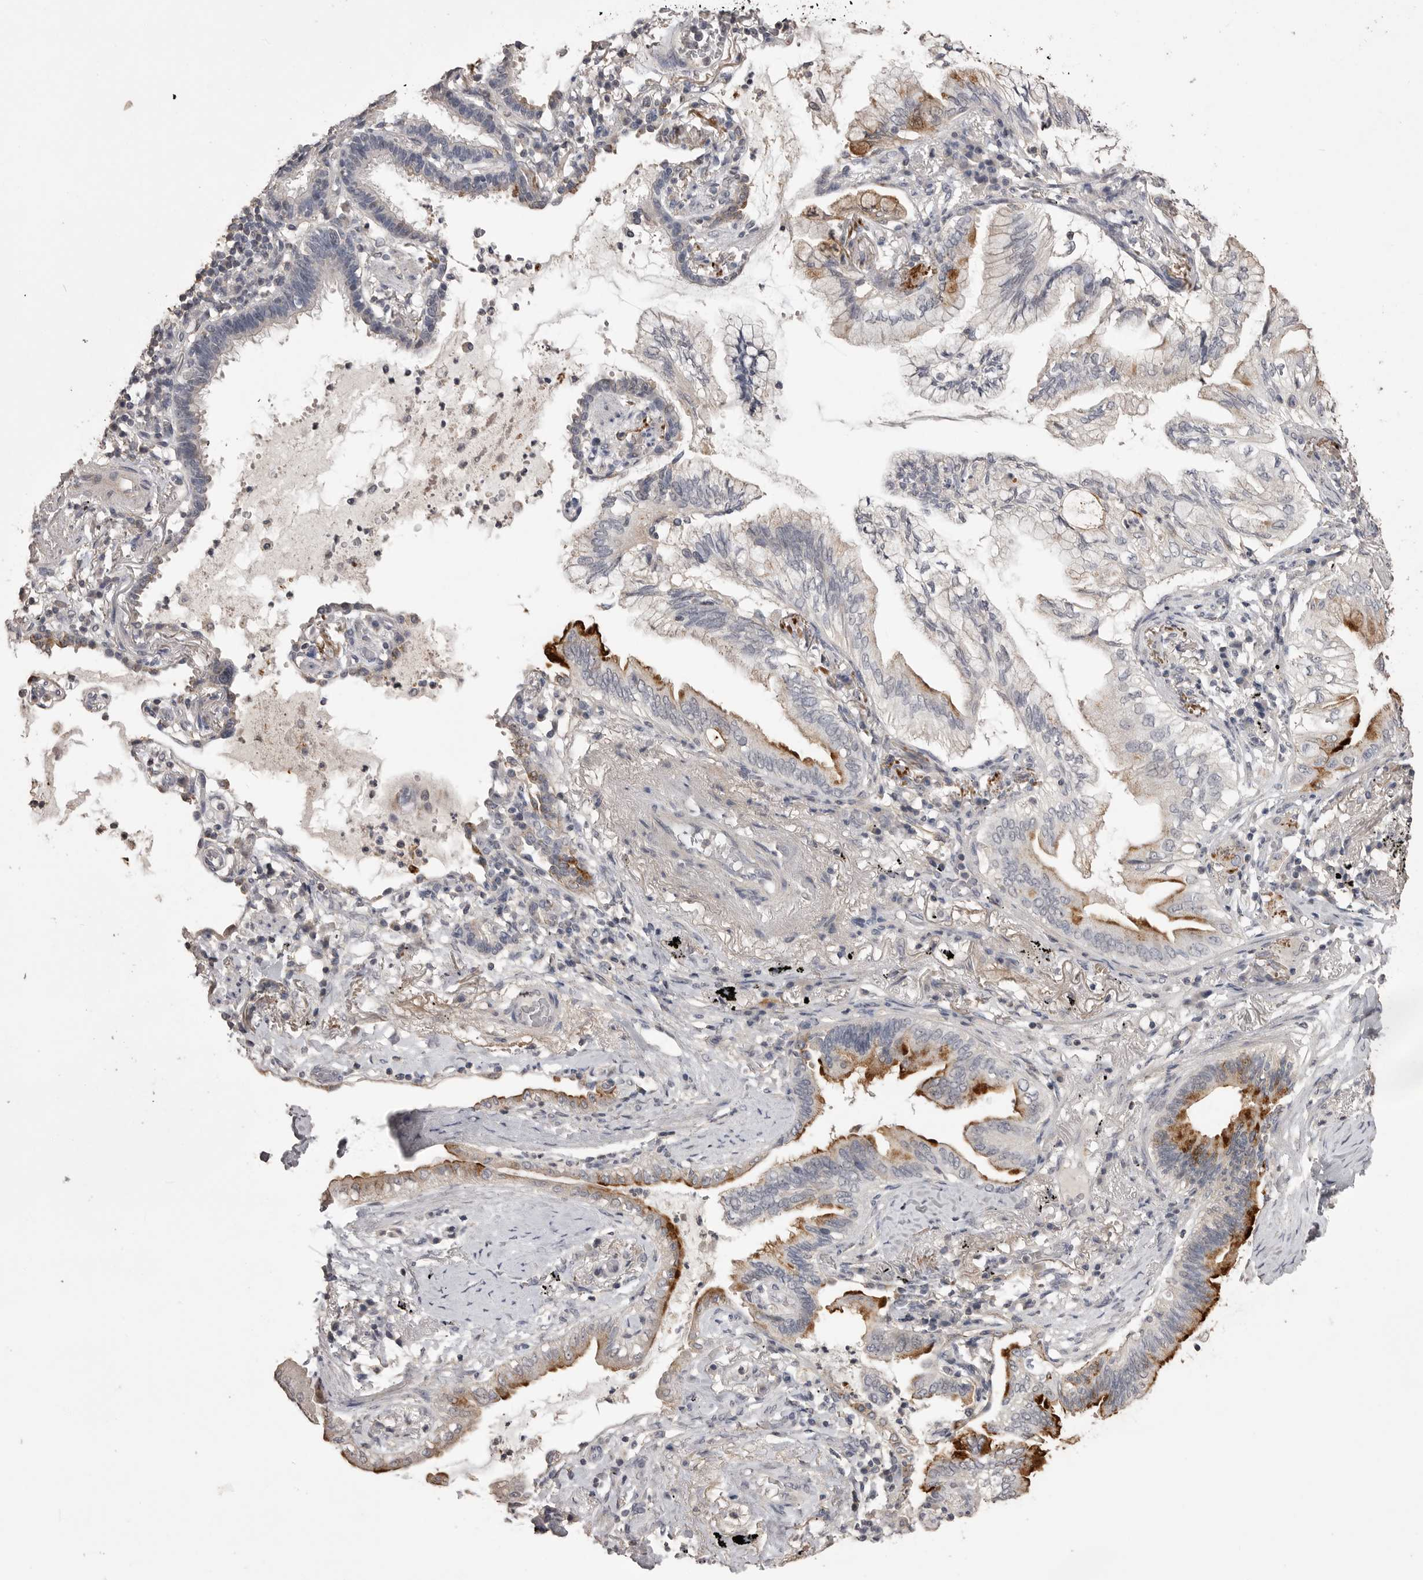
{"staining": {"intensity": "moderate", "quantity": "<25%", "location": "cytoplasmic/membranous"}, "tissue": "lung cancer", "cell_type": "Tumor cells", "image_type": "cancer", "snomed": [{"axis": "morphology", "description": "Adenocarcinoma, NOS"}, {"axis": "topography", "description": "Lung"}], "caption": "A high-resolution image shows immunohistochemistry (IHC) staining of lung cancer, which demonstrates moderate cytoplasmic/membranous expression in about <25% of tumor cells. Ihc stains the protein in brown and the nuclei are stained blue.", "gene": "MMP7", "patient": {"sex": "female", "age": 70}}